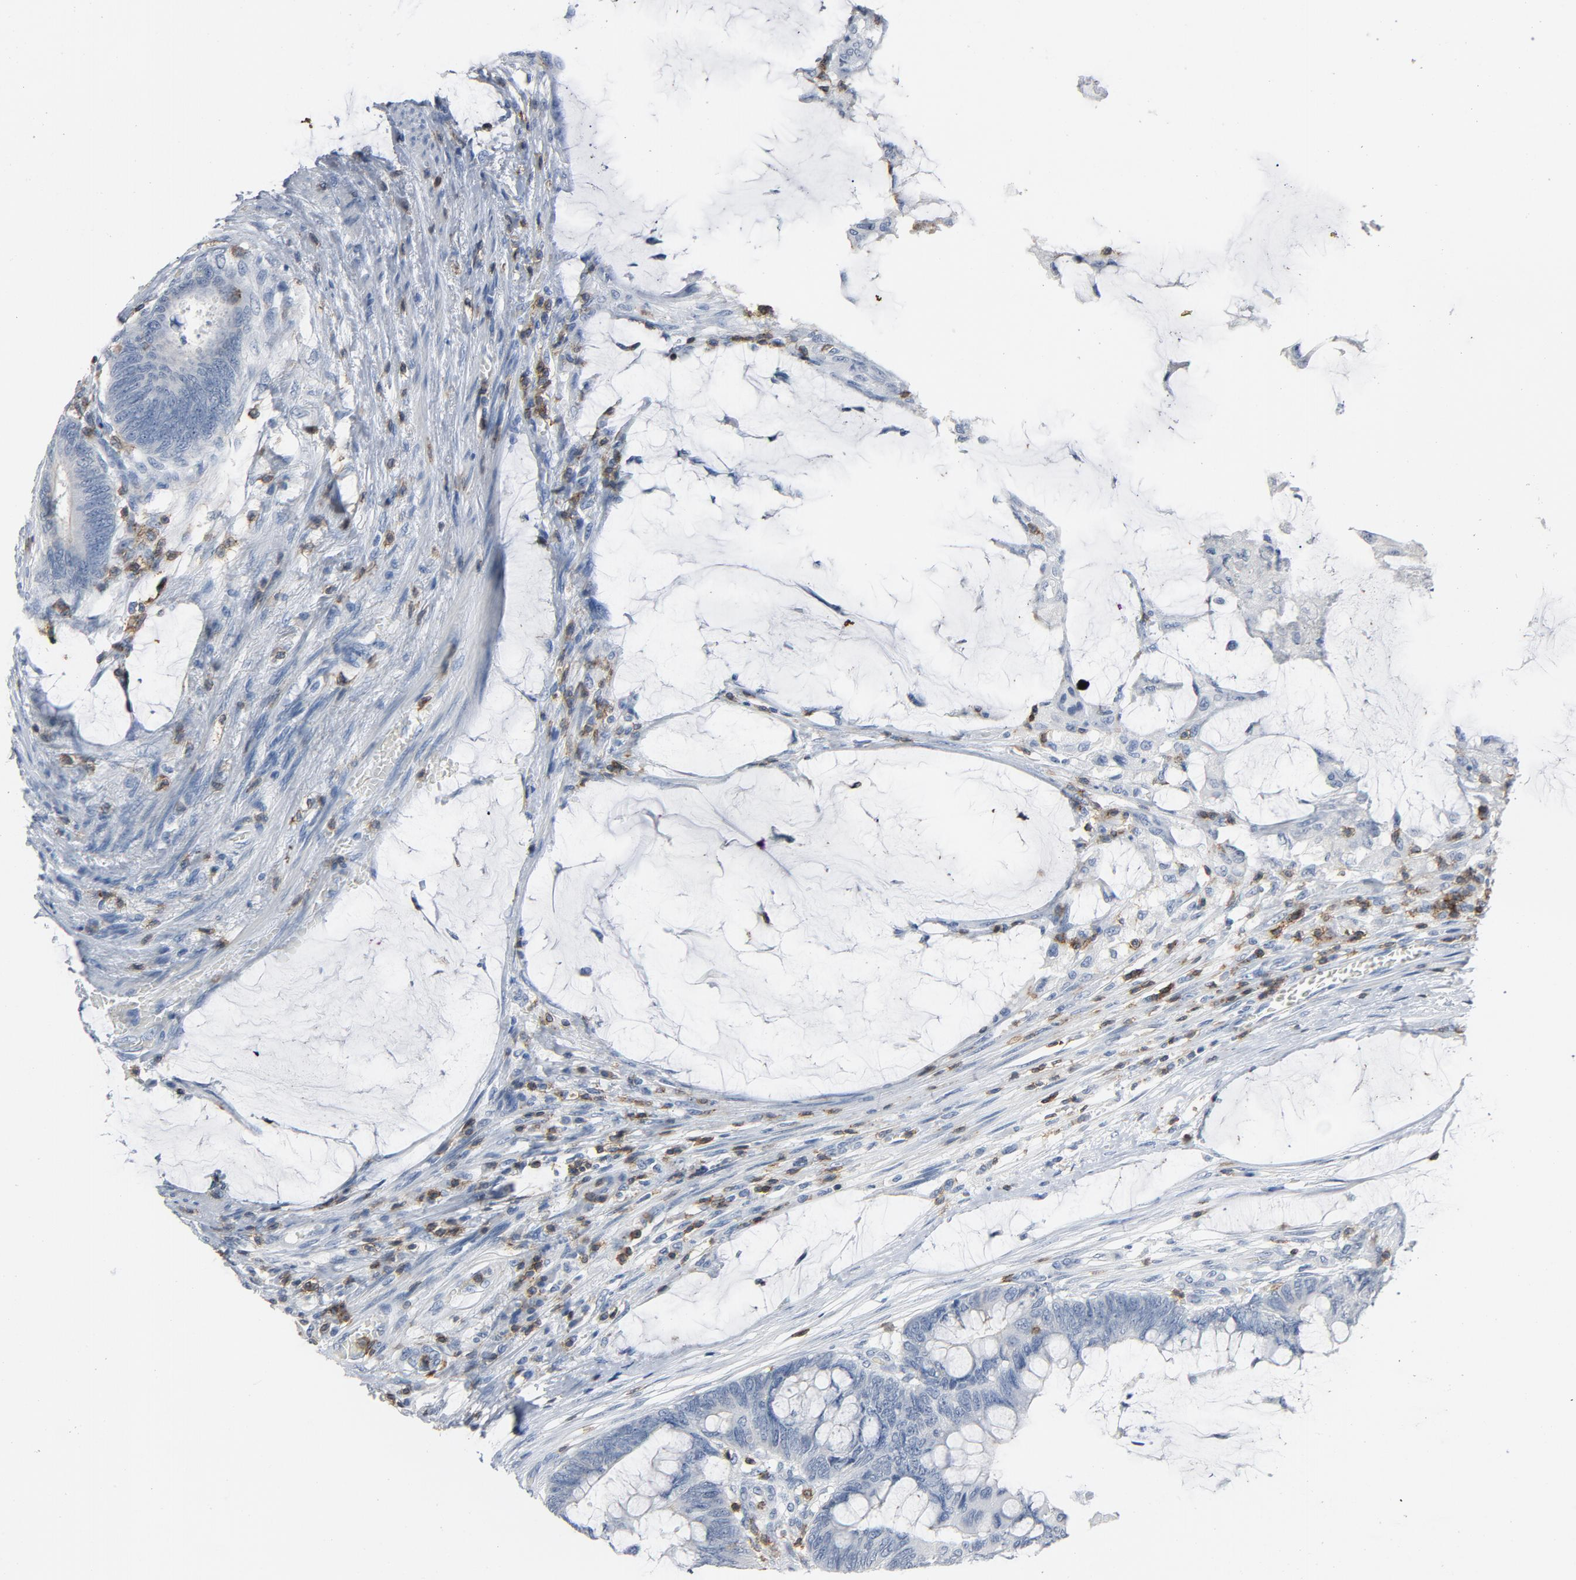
{"staining": {"intensity": "negative", "quantity": "none", "location": "none"}, "tissue": "colorectal cancer", "cell_type": "Tumor cells", "image_type": "cancer", "snomed": [{"axis": "morphology", "description": "Normal tissue, NOS"}, {"axis": "morphology", "description": "Adenocarcinoma, NOS"}, {"axis": "topography", "description": "Rectum"}], "caption": "Colorectal cancer (adenocarcinoma) was stained to show a protein in brown. There is no significant staining in tumor cells. (DAB (3,3'-diaminobenzidine) immunohistochemistry with hematoxylin counter stain).", "gene": "LCK", "patient": {"sex": "male", "age": 92}}